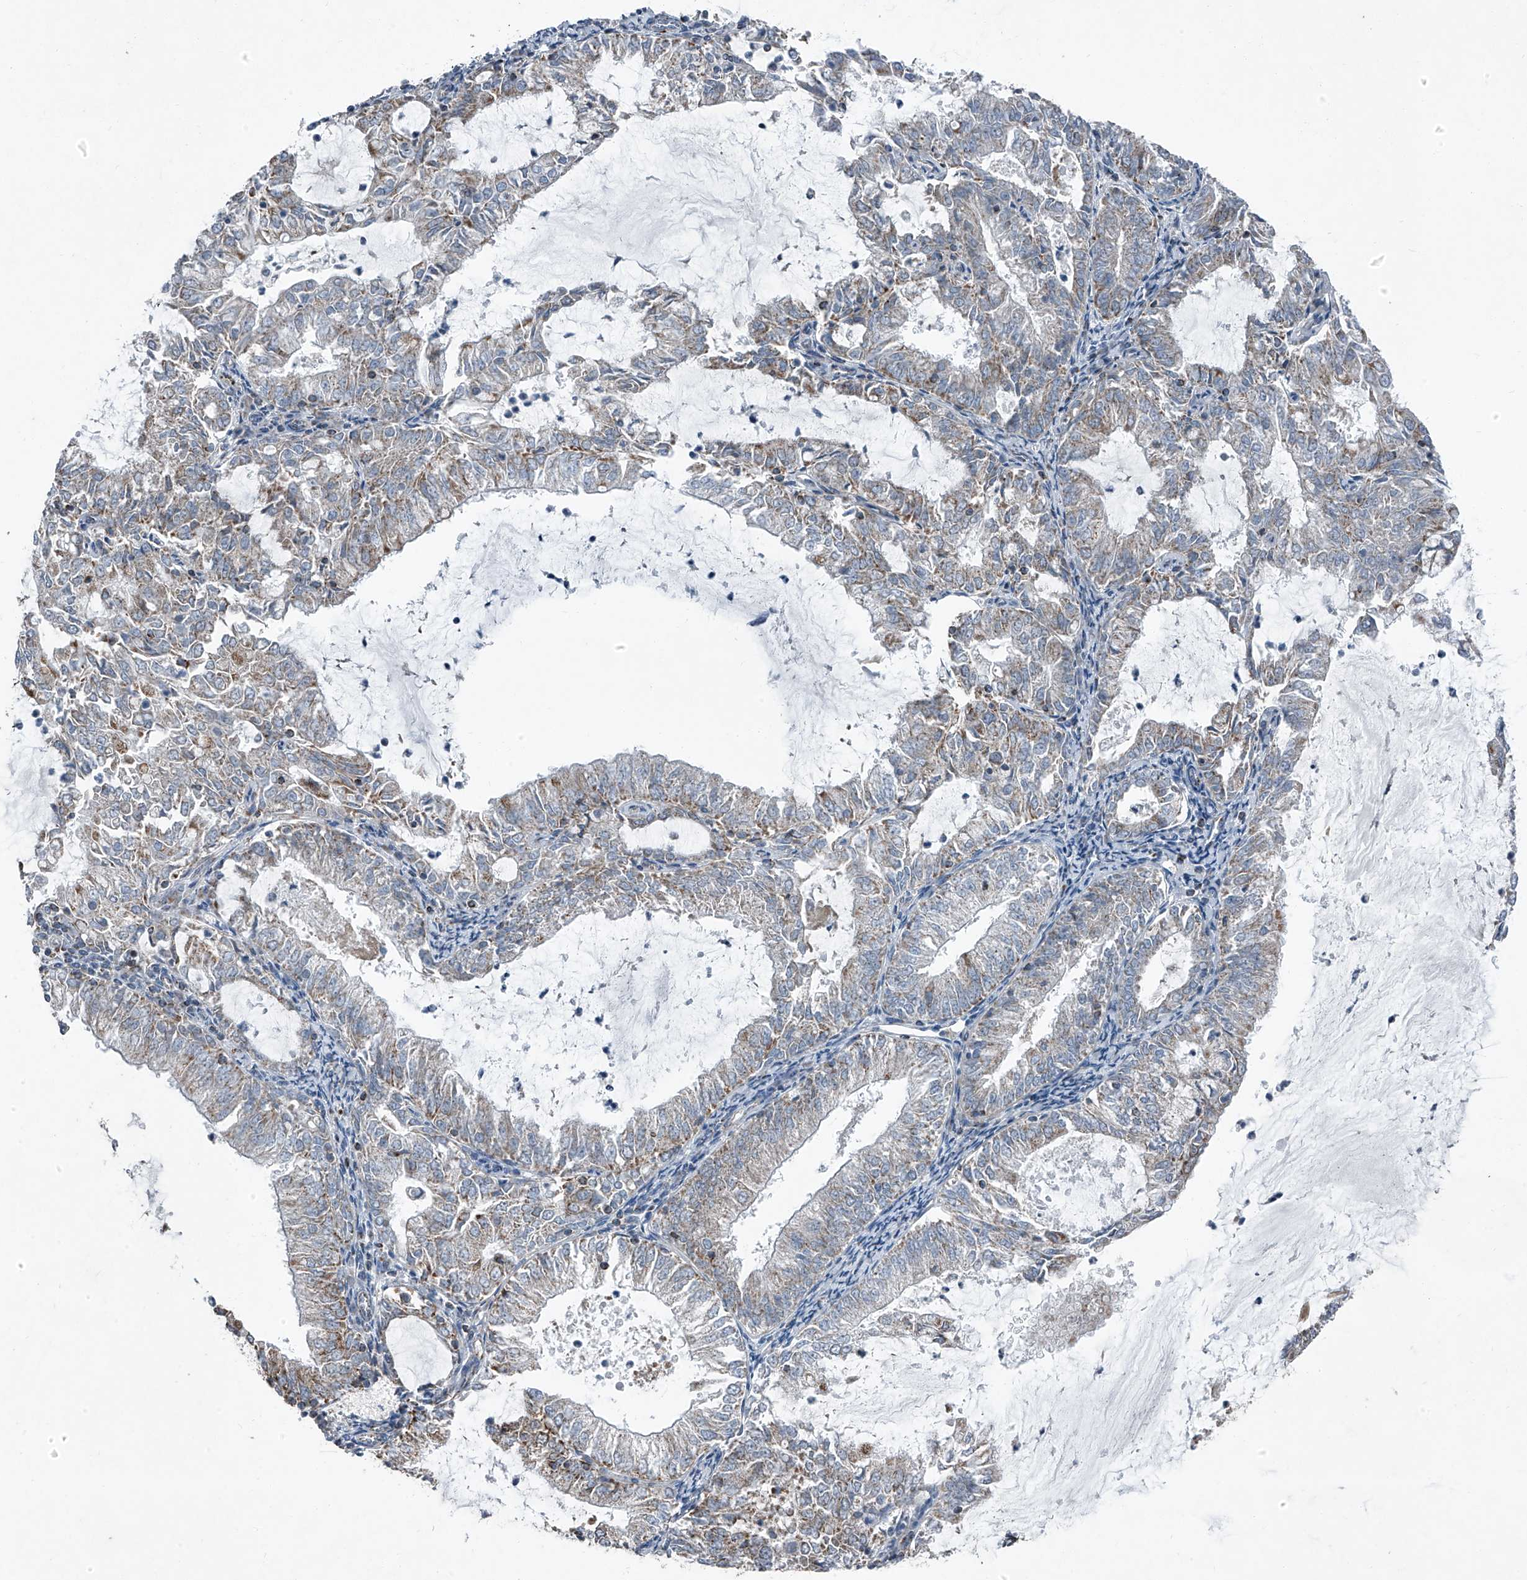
{"staining": {"intensity": "moderate", "quantity": "25%-75%", "location": "cytoplasmic/membranous"}, "tissue": "endometrial cancer", "cell_type": "Tumor cells", "image_type": "cancer", "snomed": [{"axis": "morphology", "description": "Adenocarcinoma, NOS"}, {"axis": "topography", "description": "Endometrium"}], "caption": "Tumor cells reveal medium levels of moderate cytoplasmic/membranous positivity in approximately 25%-75% of cells in adenocarcinoma (endometrial).", "gene": "CHRNA7", "patient": {"sex": "female", "age": 57}}